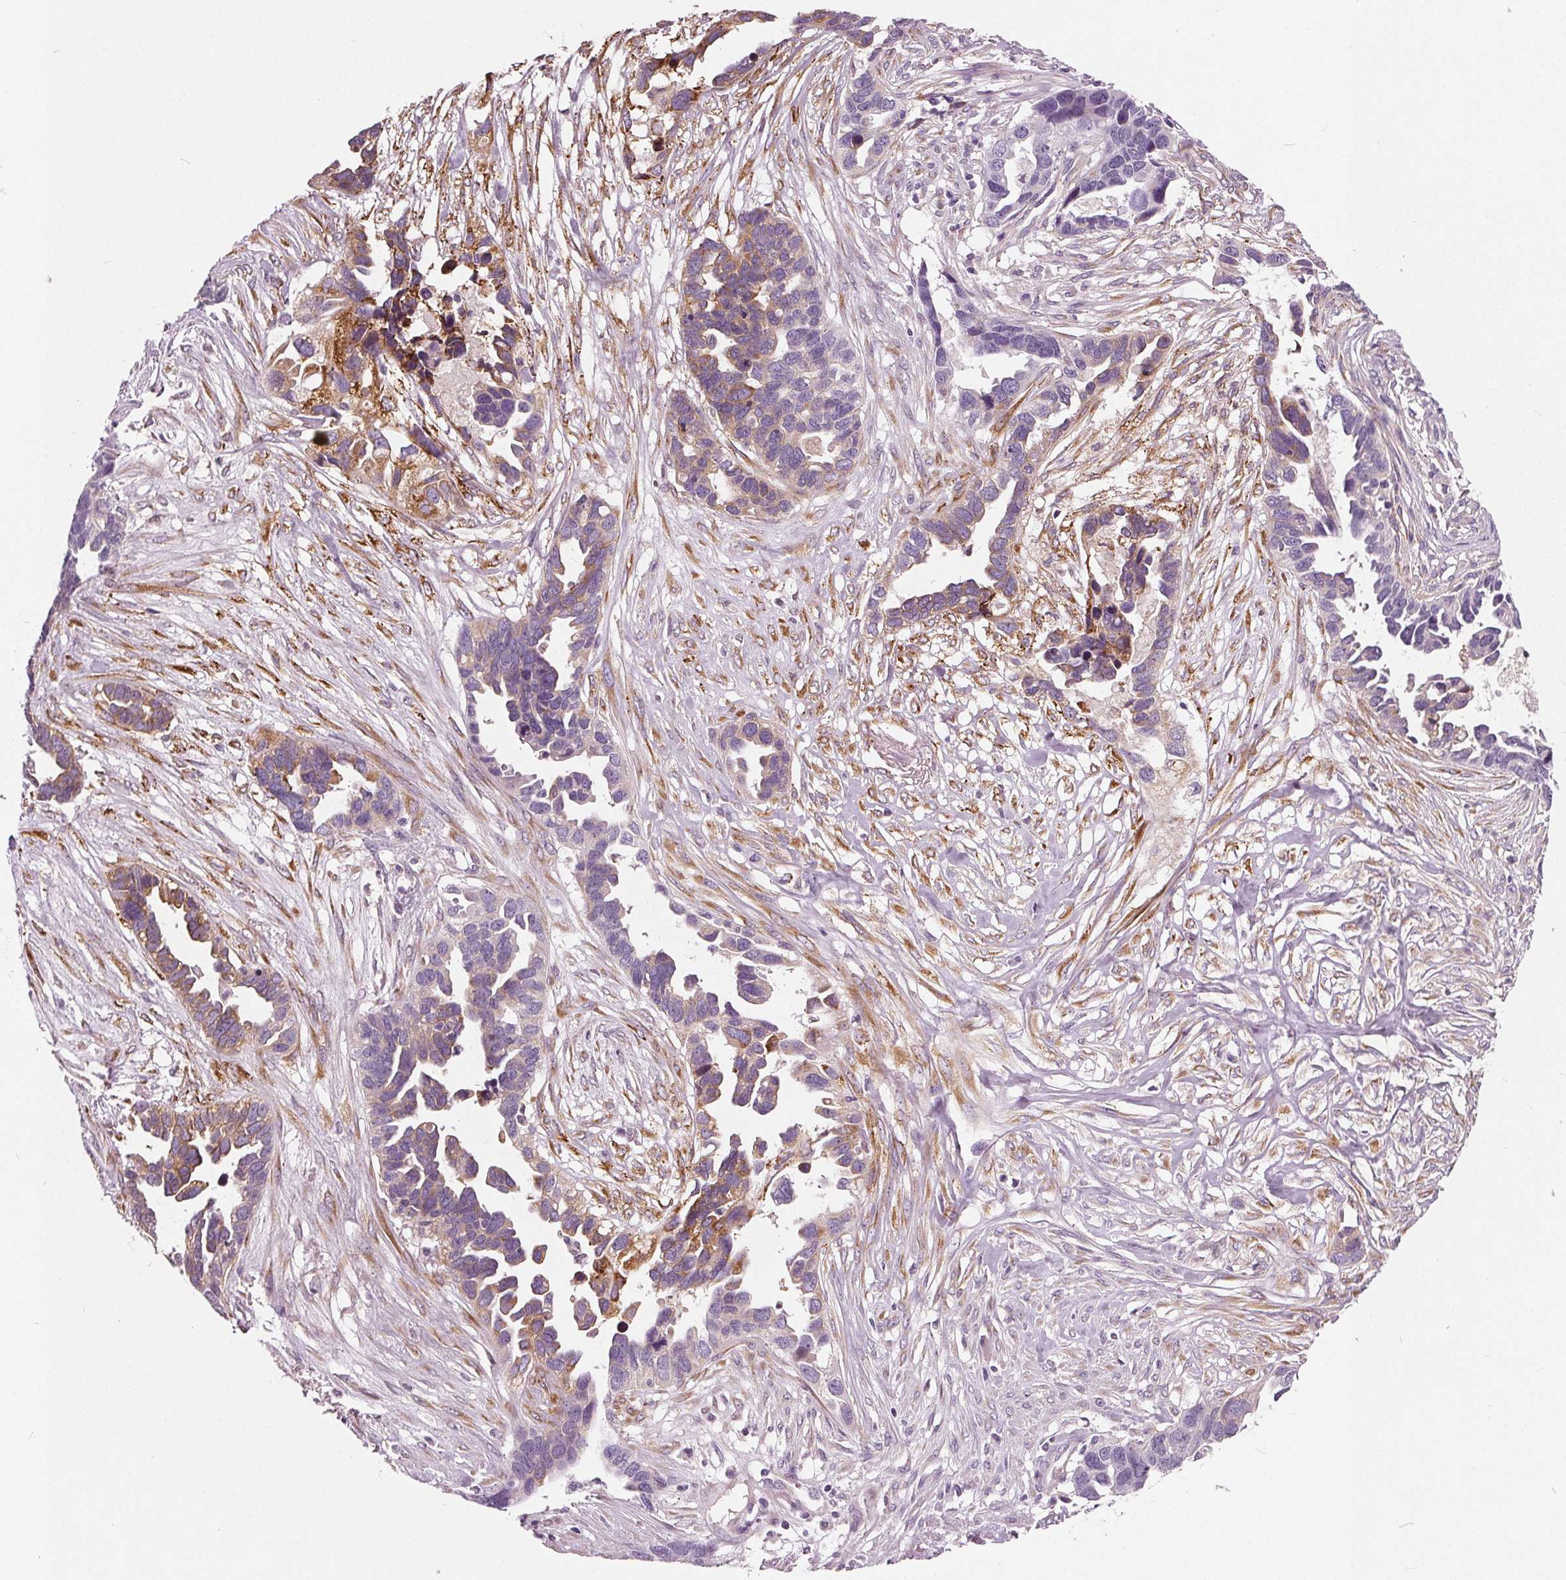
{"staining": {"intensity": "moderate", "quantity": "<25%", "location": "cytoplasmic/membranous"}, "tissue": "ovarian cancer", "cell_type": "Tumor cells", "image_type": "cancer", "snomed": [{"axis": "morphology", "description": "Cystadenocarcinoma, serous, NOS"}, {"axis": "topography", "description": "Ovary"}], "caption": "Ovarian cancer (serous cystadenocarcinoma) stained with immunohistochemistry displays moderate cytoplasmic/membranous staining in approximately <25% of tumor cells.", "gene": "LHFPL7", "patient": {"sex": "female", "age": 54}}